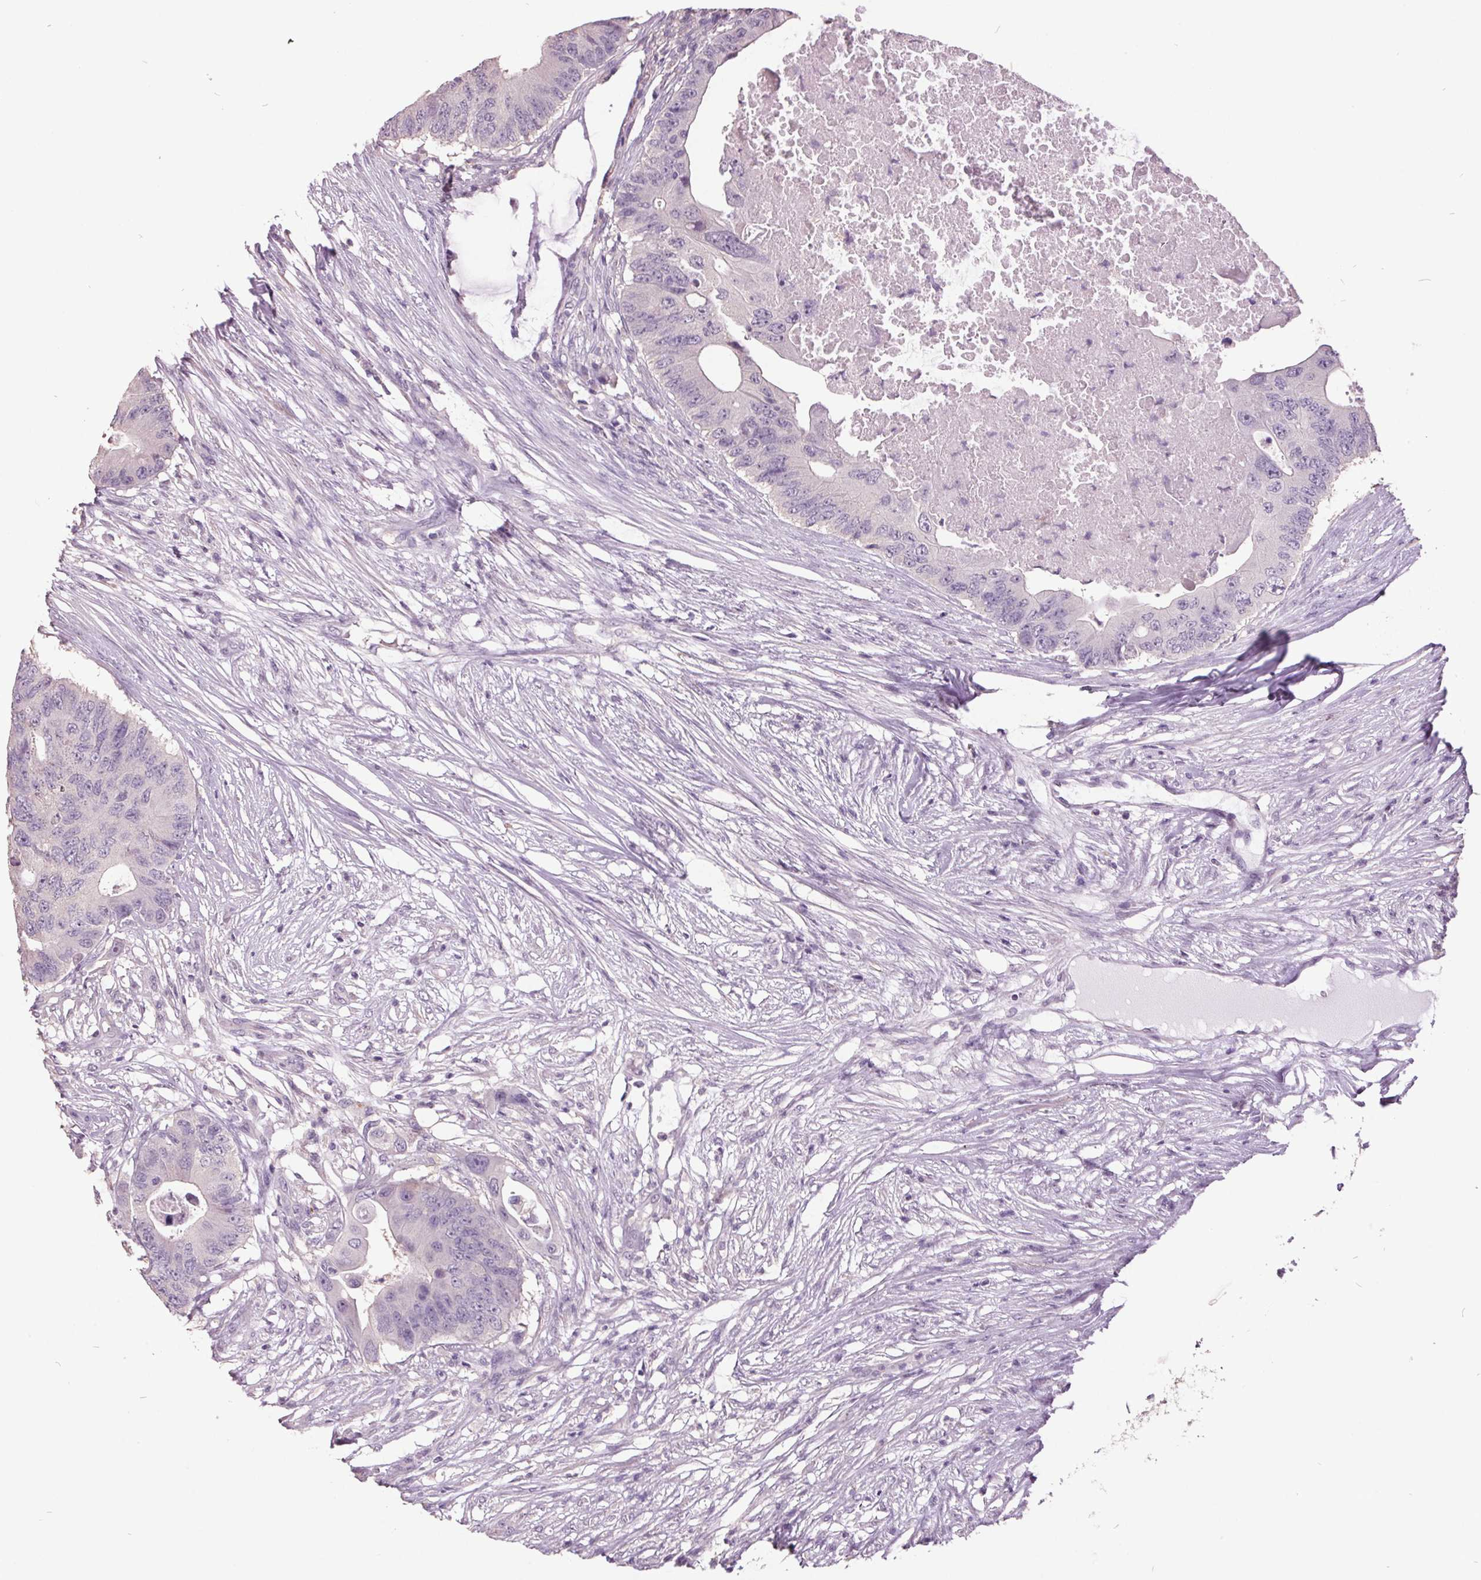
{"staining": {"intensity": "negative", "quantity": "none", "location": "none"}, "tissue": "colorectal cancer", "cell_type": "Tumor cells", "image_type": "cancer", "snomed": [{"axis": "morphology", "description": "Adenocarcinoma, NOS"}, {"axis": "topography", "description": "Colon"}], "caption": "This is a image of immunohistochemistry staining of colorectal cancer (adenocarcinoma), which shows no positivity in tumor cells.", "gene": "C2orf16", "patient": {"sex": "male", "age": 71}}